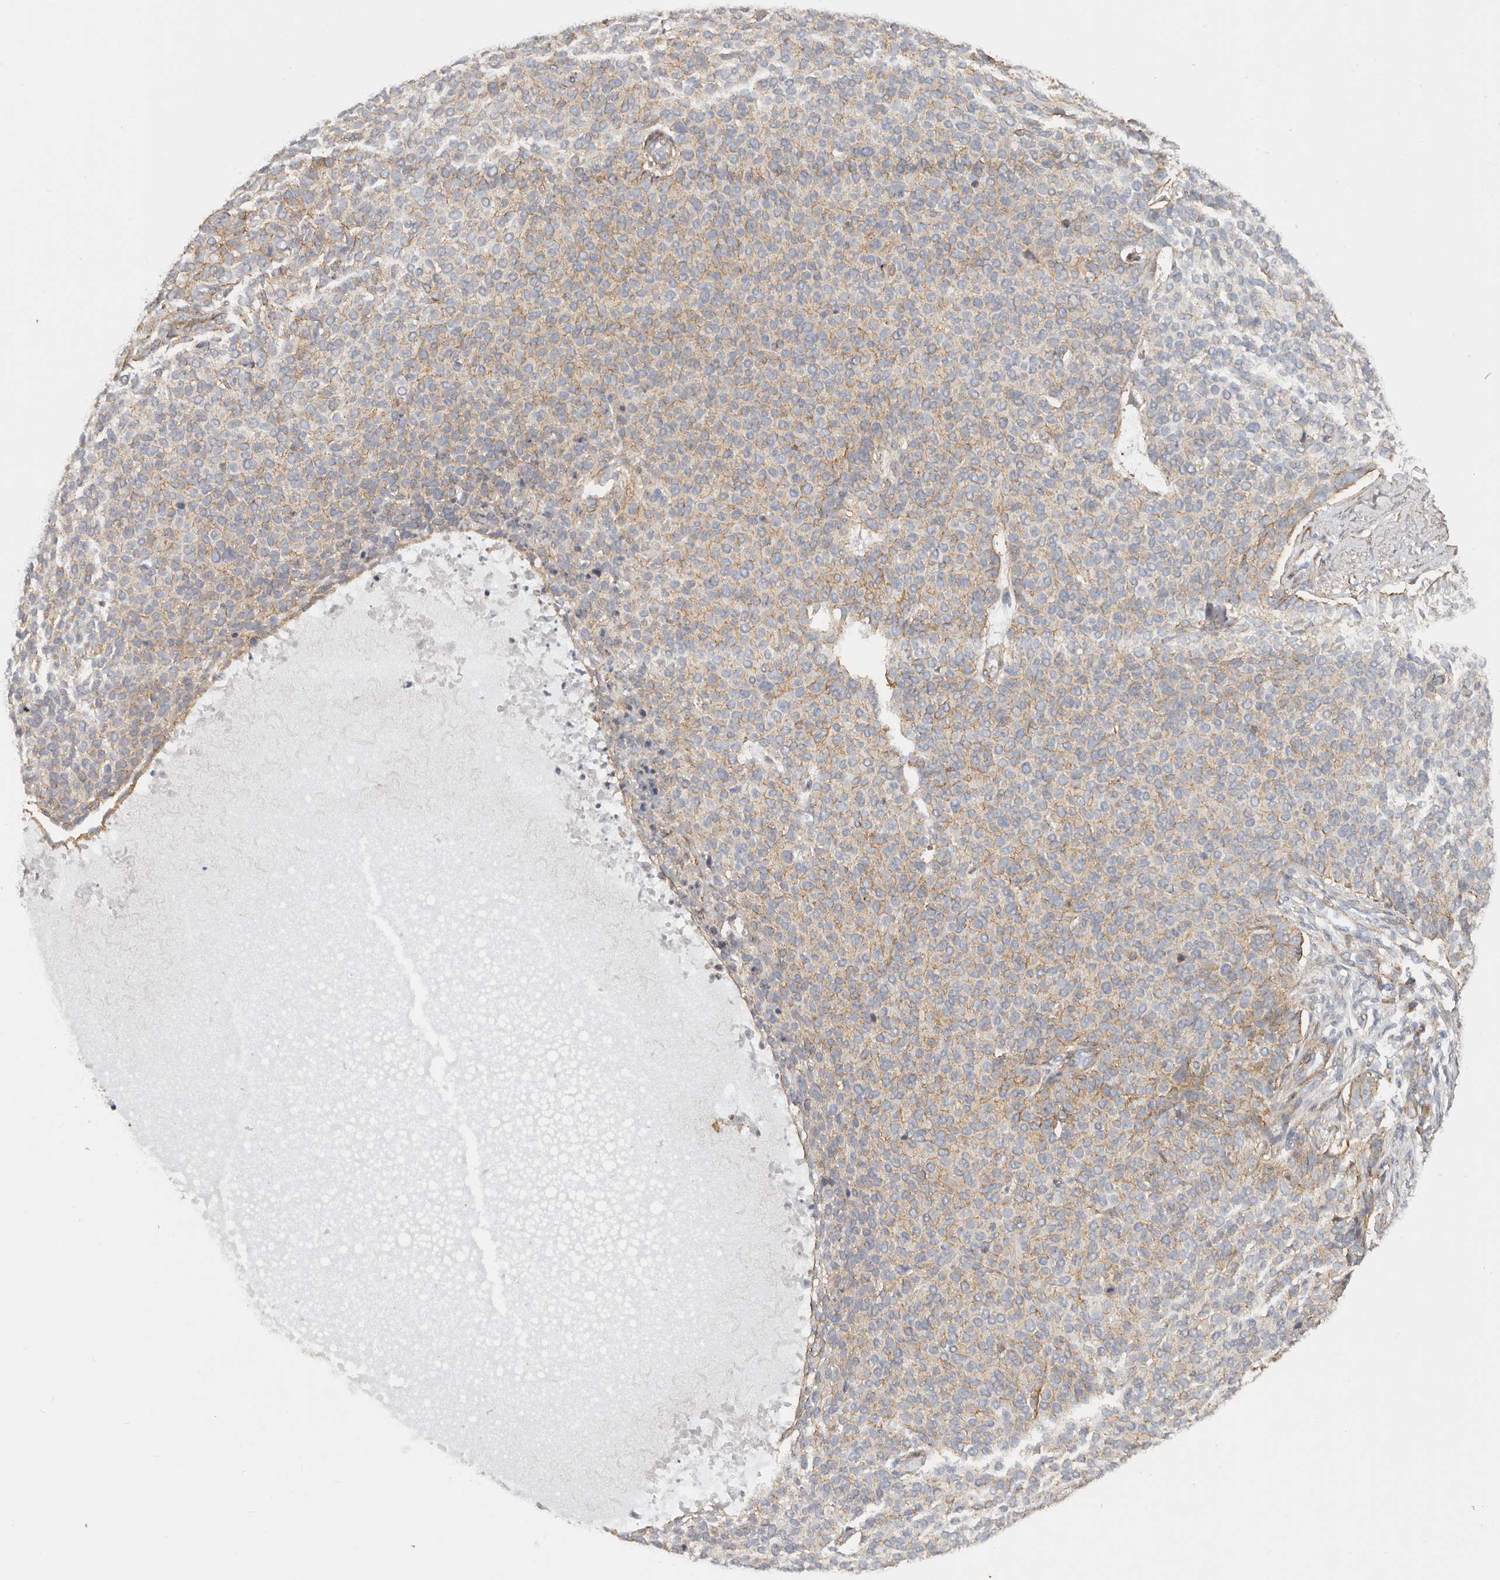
{"staining": {"intensity": "weak", "quantity": "<25%", "location": "cytoplasmic/membranous"}, "tissue": "skin cancer", "cell_type": "Tumor cells", "image_type": "cancer", "snomed": [{"axis": "morphology", "description": "Normal tissue, NOS"}, {"axis": "morphology", "description": "Basal cell carcinoma"}, {"axis": "topography", "description": "Skin"}], "caption": "Skin cancer stained for a protein using immunohistochemistry (IHC) demonstrates no positivity tumor cells.", "gene": "RABAC1", "patient": {"sex": "male", "age": 50}}